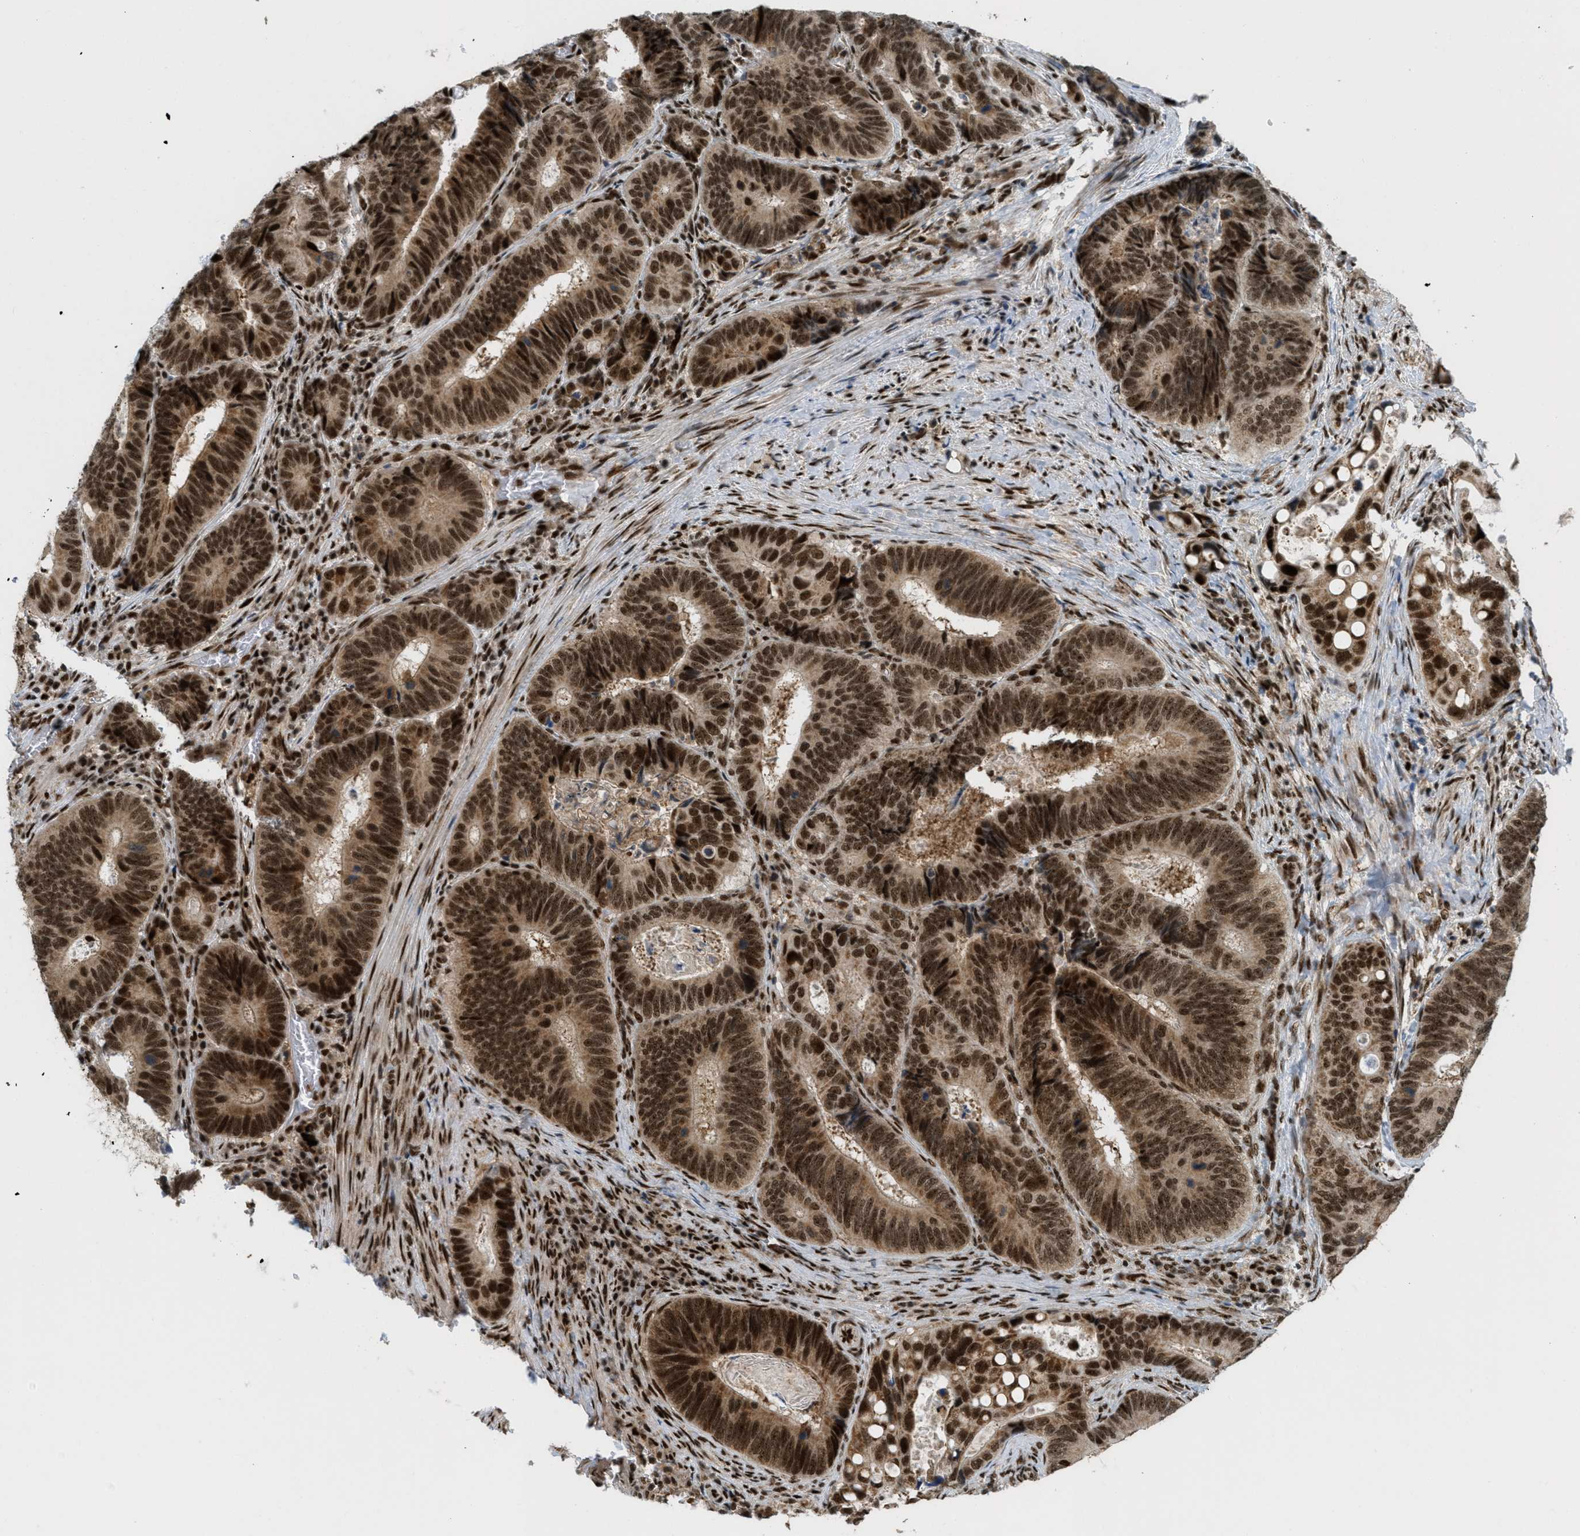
{"staining": {"intensity": "strong", "quantity": ">75%", "location": "cytoplasmic/membranous,nuclear"}, "tissue": "colorectal cancer", "cell_type": "Tumor cells", "image_type": "cancer", "snomed": [{"axis": "morphology", "description": "Inflammation, NOS"}, {"axis": "morphology", "description": "Adenocarcinoma, NOS"}, {"axis": "topography", "description": "Colon"}], "caption": "Colorectal cancer (adenocarcinoma) stained for a protein displays strong cytoplasmic/membranous and nuclear positivity in tumor cells.", "gene": "TLK1", "patient": {"sex": "male", "age": 72}}